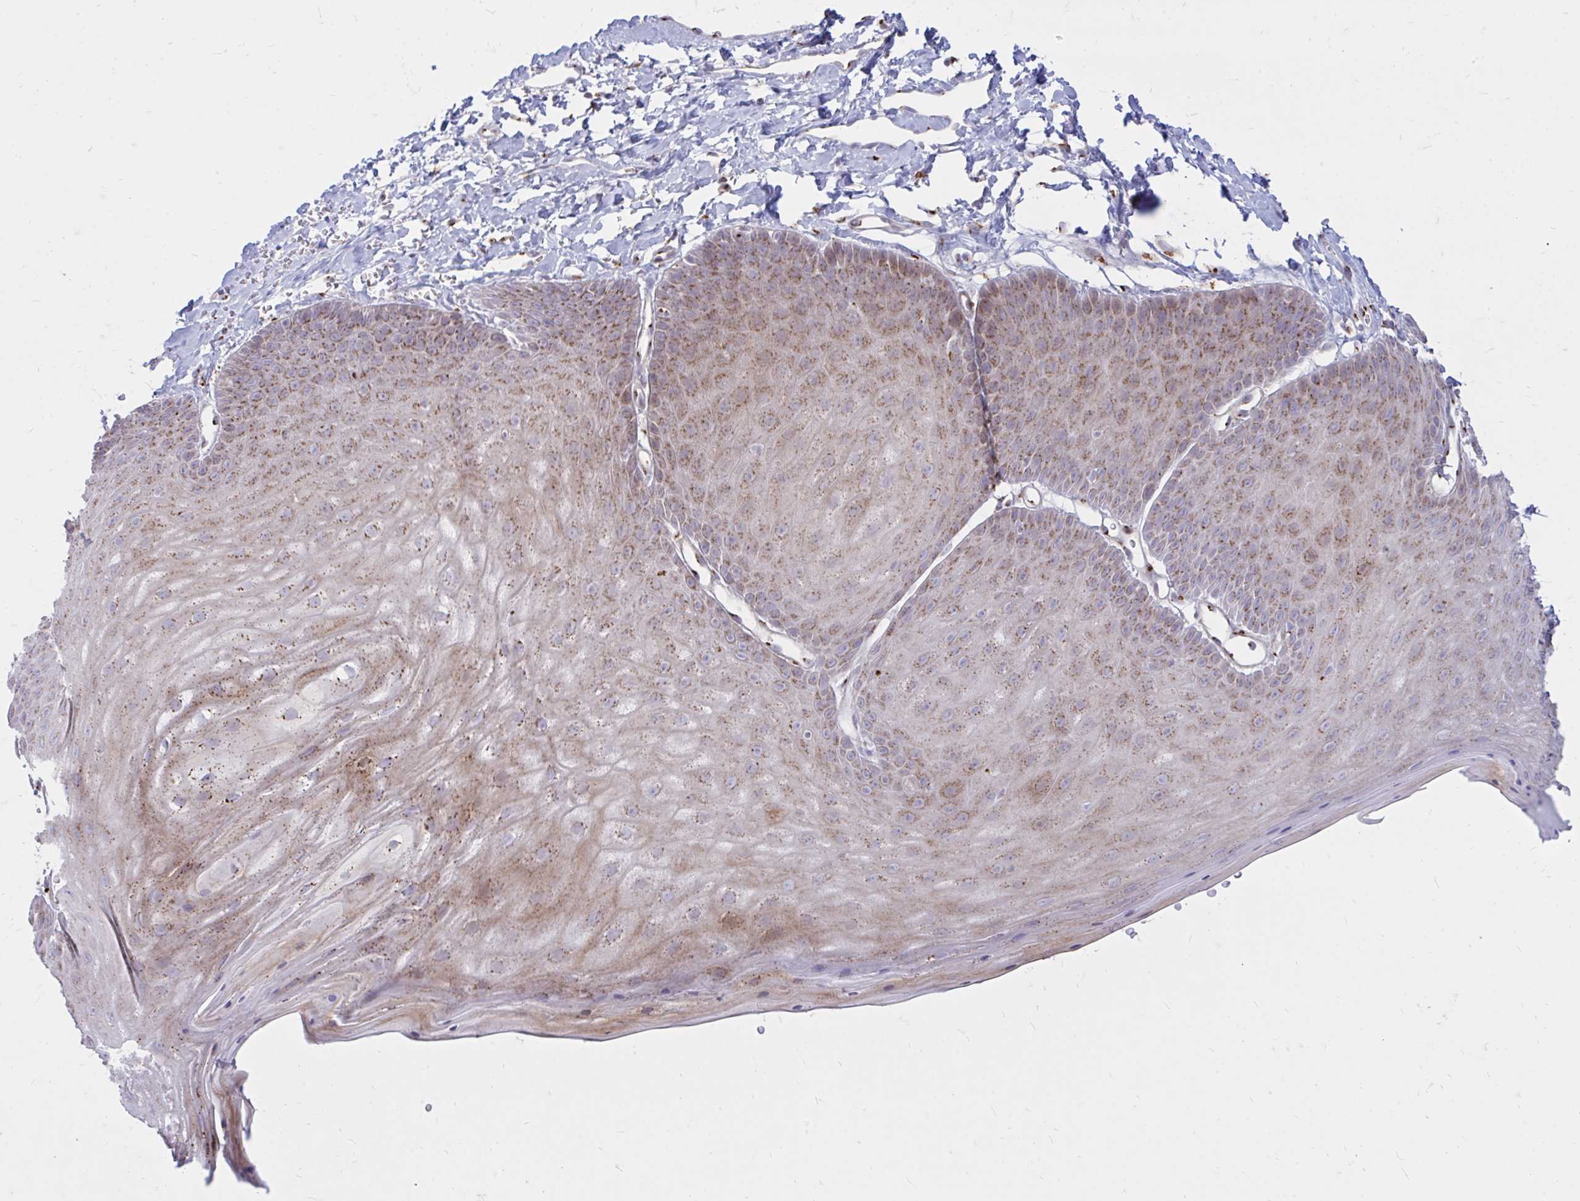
{"staining": {"intensity": "moderate", "quantity": ">75%", "location": "cytoplasmic/membranous"}, "tissue": "skin", "cell_type": "Epidermal cells", "image_type": "normal", "snomed": [{"axis": "morphology", "description": "Normal tissue, NOS"}, {"axis": "topography", "description": "Anal"}], "caption": "Moderate cytoplasmic/membranous protein positivity is identified in approximately >75% of epidermal cells in skin.", "gene": "RAB6A", "patient": {"sex": "male", "age": 53}}